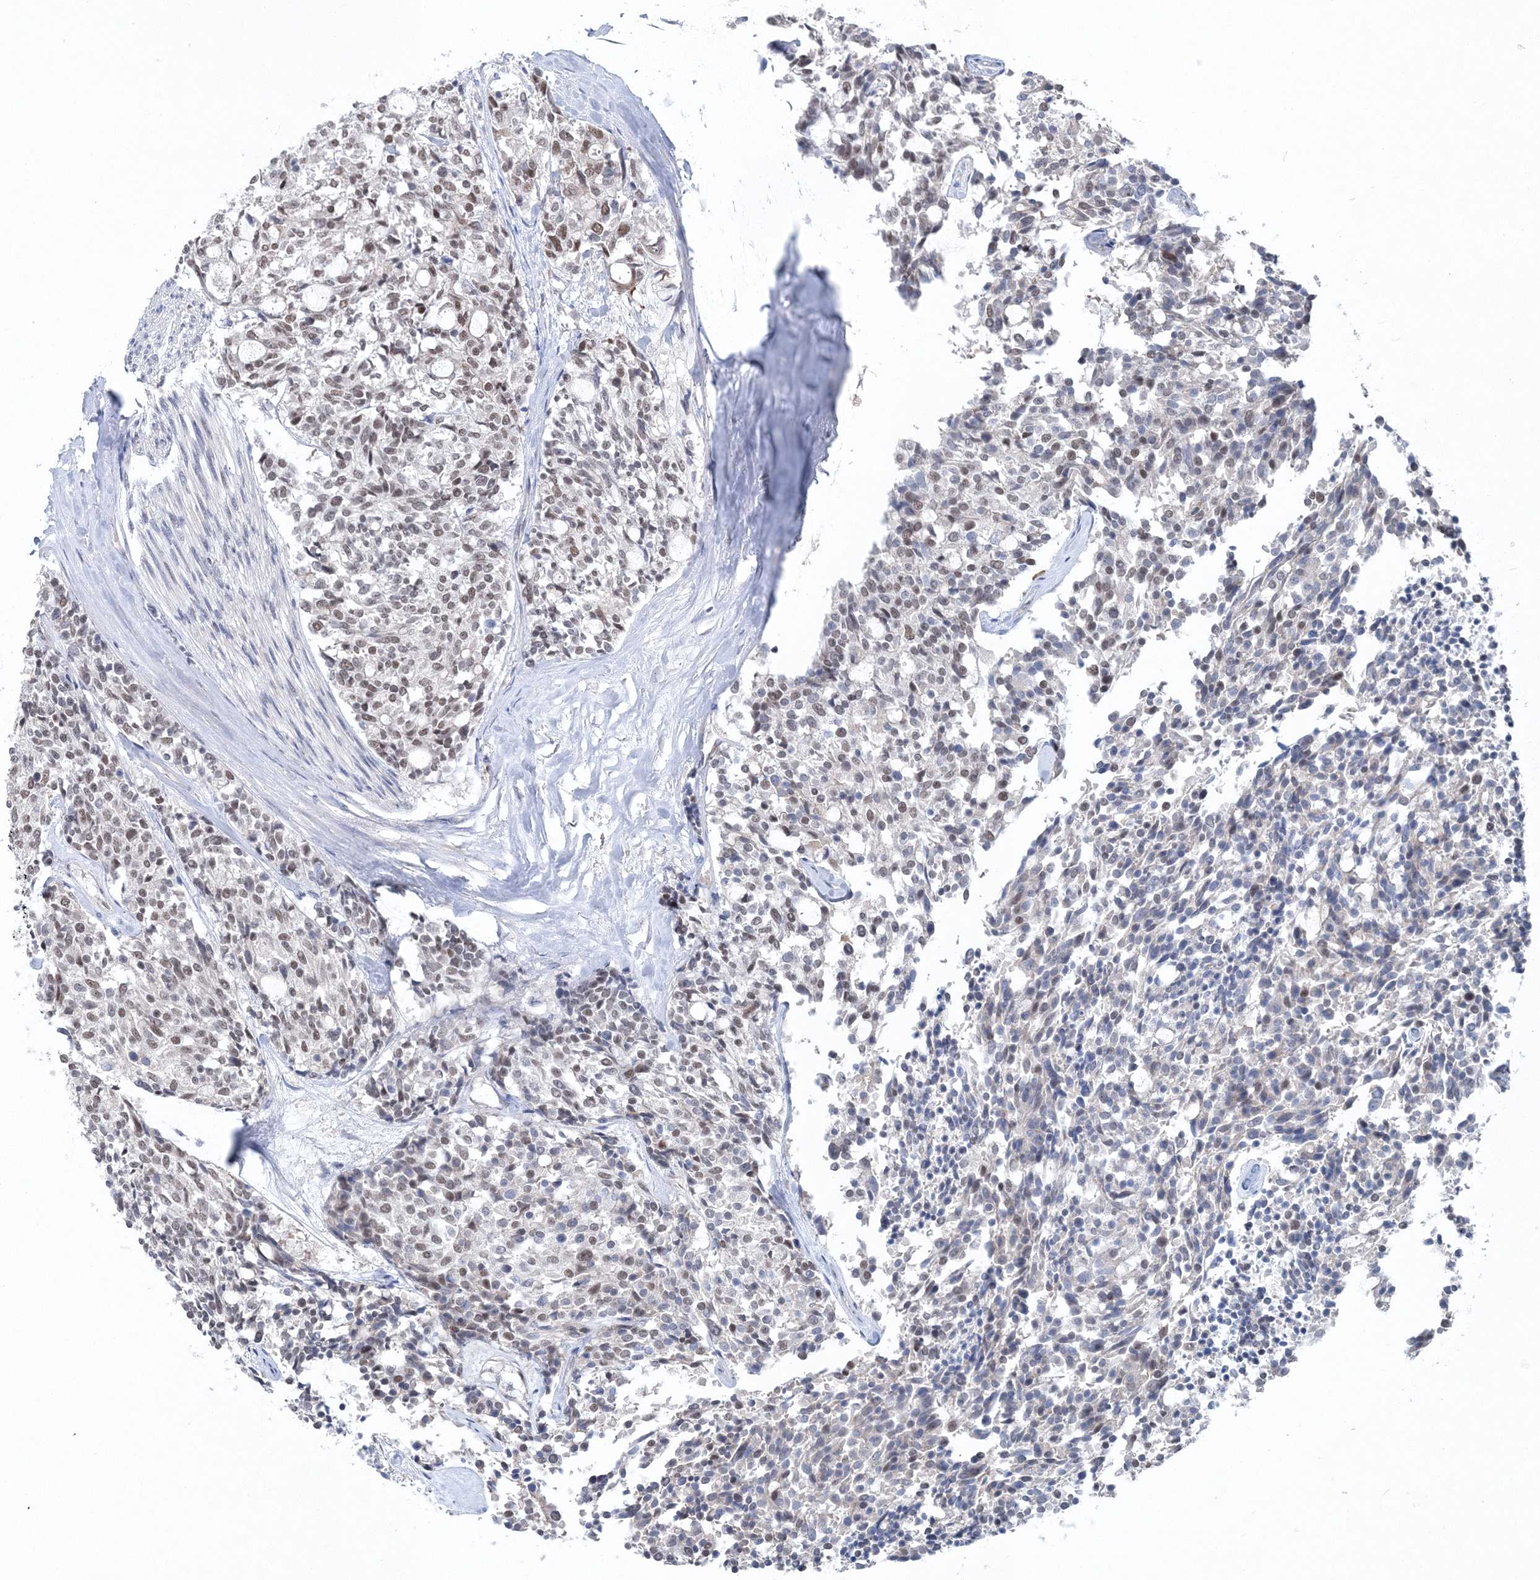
{"staining": {"intensity": "weak", "quantity": "25%-75%", "location": "nuclear"}, "tissue": "carcinoid", "cell_type": "Tumor cells", "image_type": "cancer", "snomed": [{"axis": "morphology", "description": "Carcinoid, malignant, NOS"}, {"axis": "topography", "description": "Pancreas"}], "caption": "Immunohistochemical staining of carcinoid reveals low levels of weak nuclear protein expression in approximately 25%-75% of tumor cells.", "gene": "PDS5A", "patient": {"sex": "female", "age": 54}}